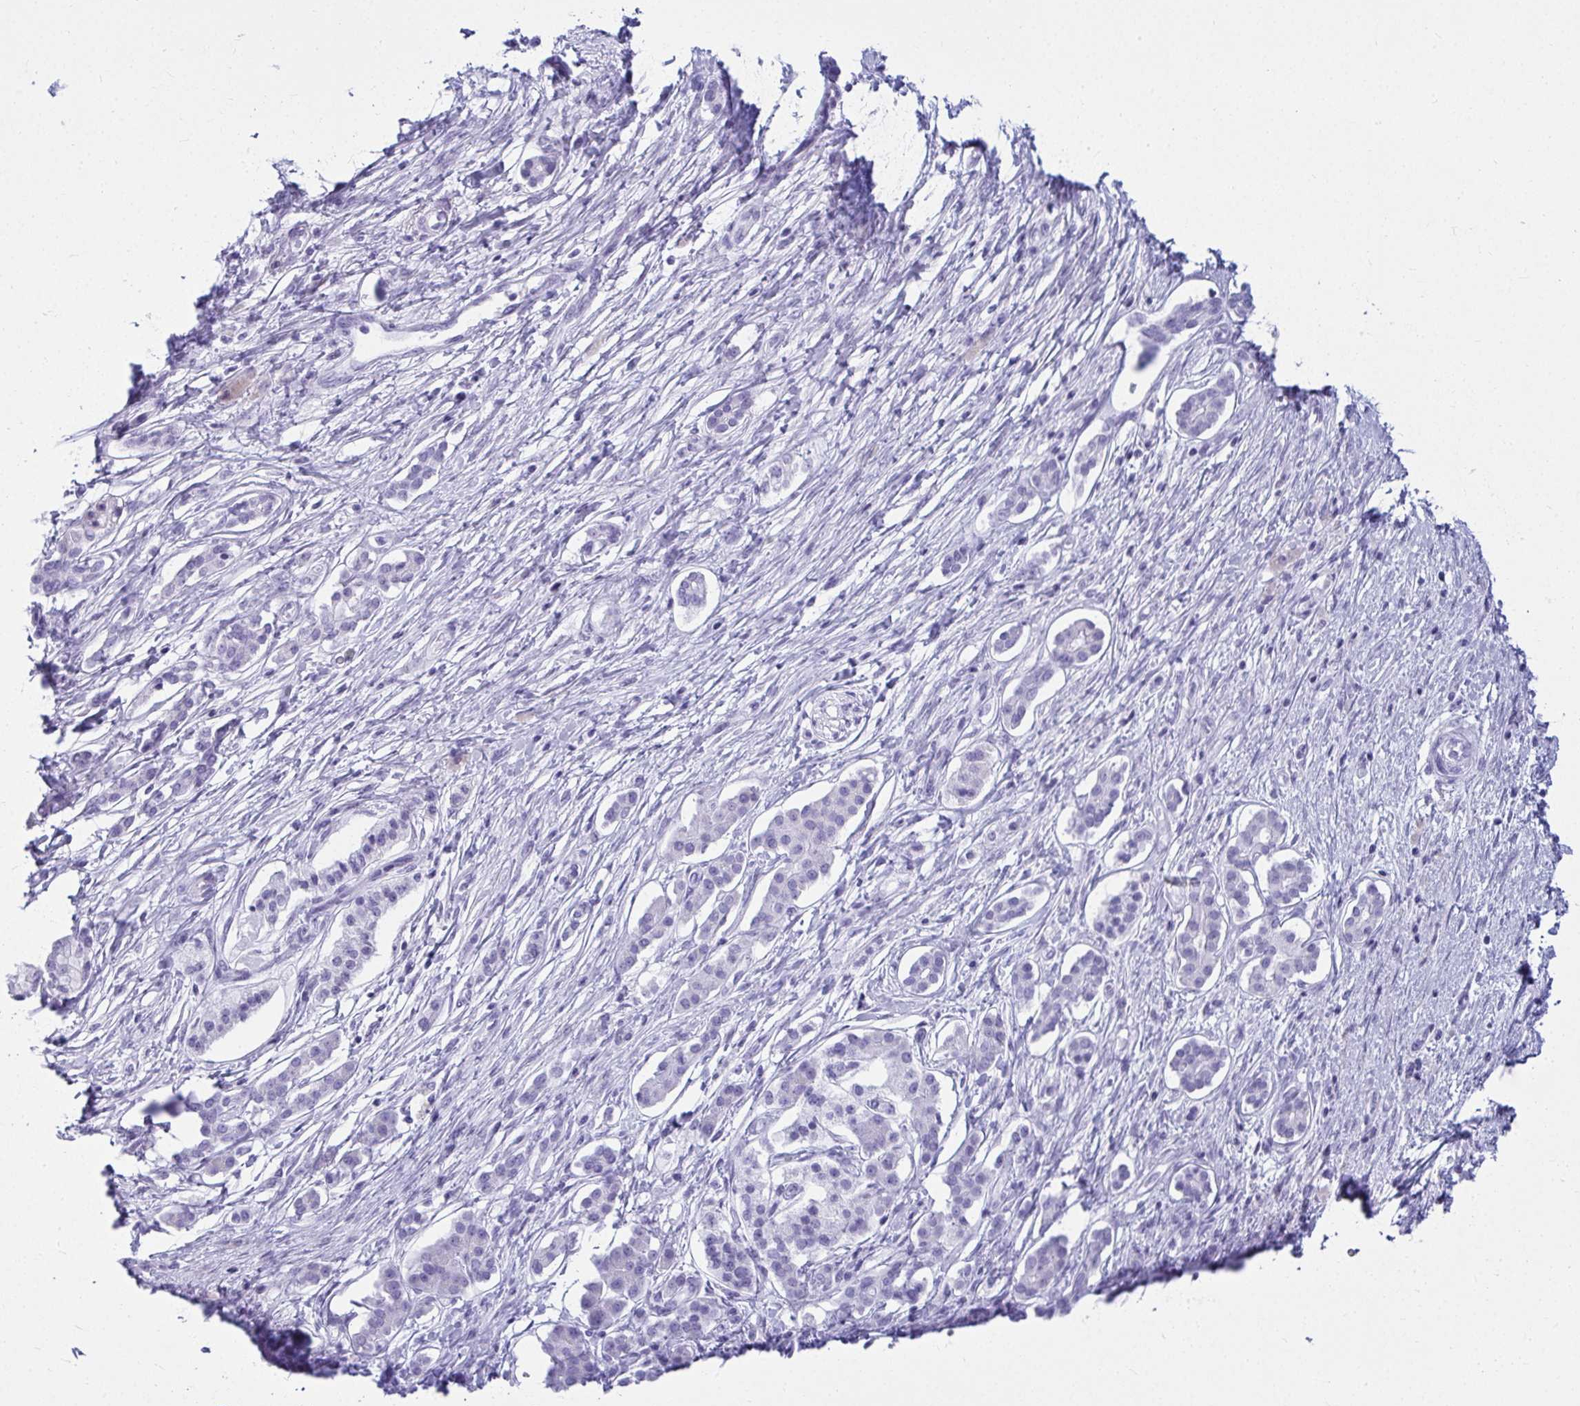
{"staining": {"intensity": "negative", "quantity": "none", "location": "none"}, "tissue": "pancreatic cancer", "cell_type": "Tumor cells", "image_type": "cancer", "snomed": [{"axis": "morphology", "description": "Adenocarcinoma, NOS"}, {"axis": "topography", "description": "Pancreas"}], "caption": "Image shows no protein expression in tumor cells of pancreatic adenocarcinoma tissue.", "gene": "CLGN", "patient": {"sex": "male", "age": 68}}